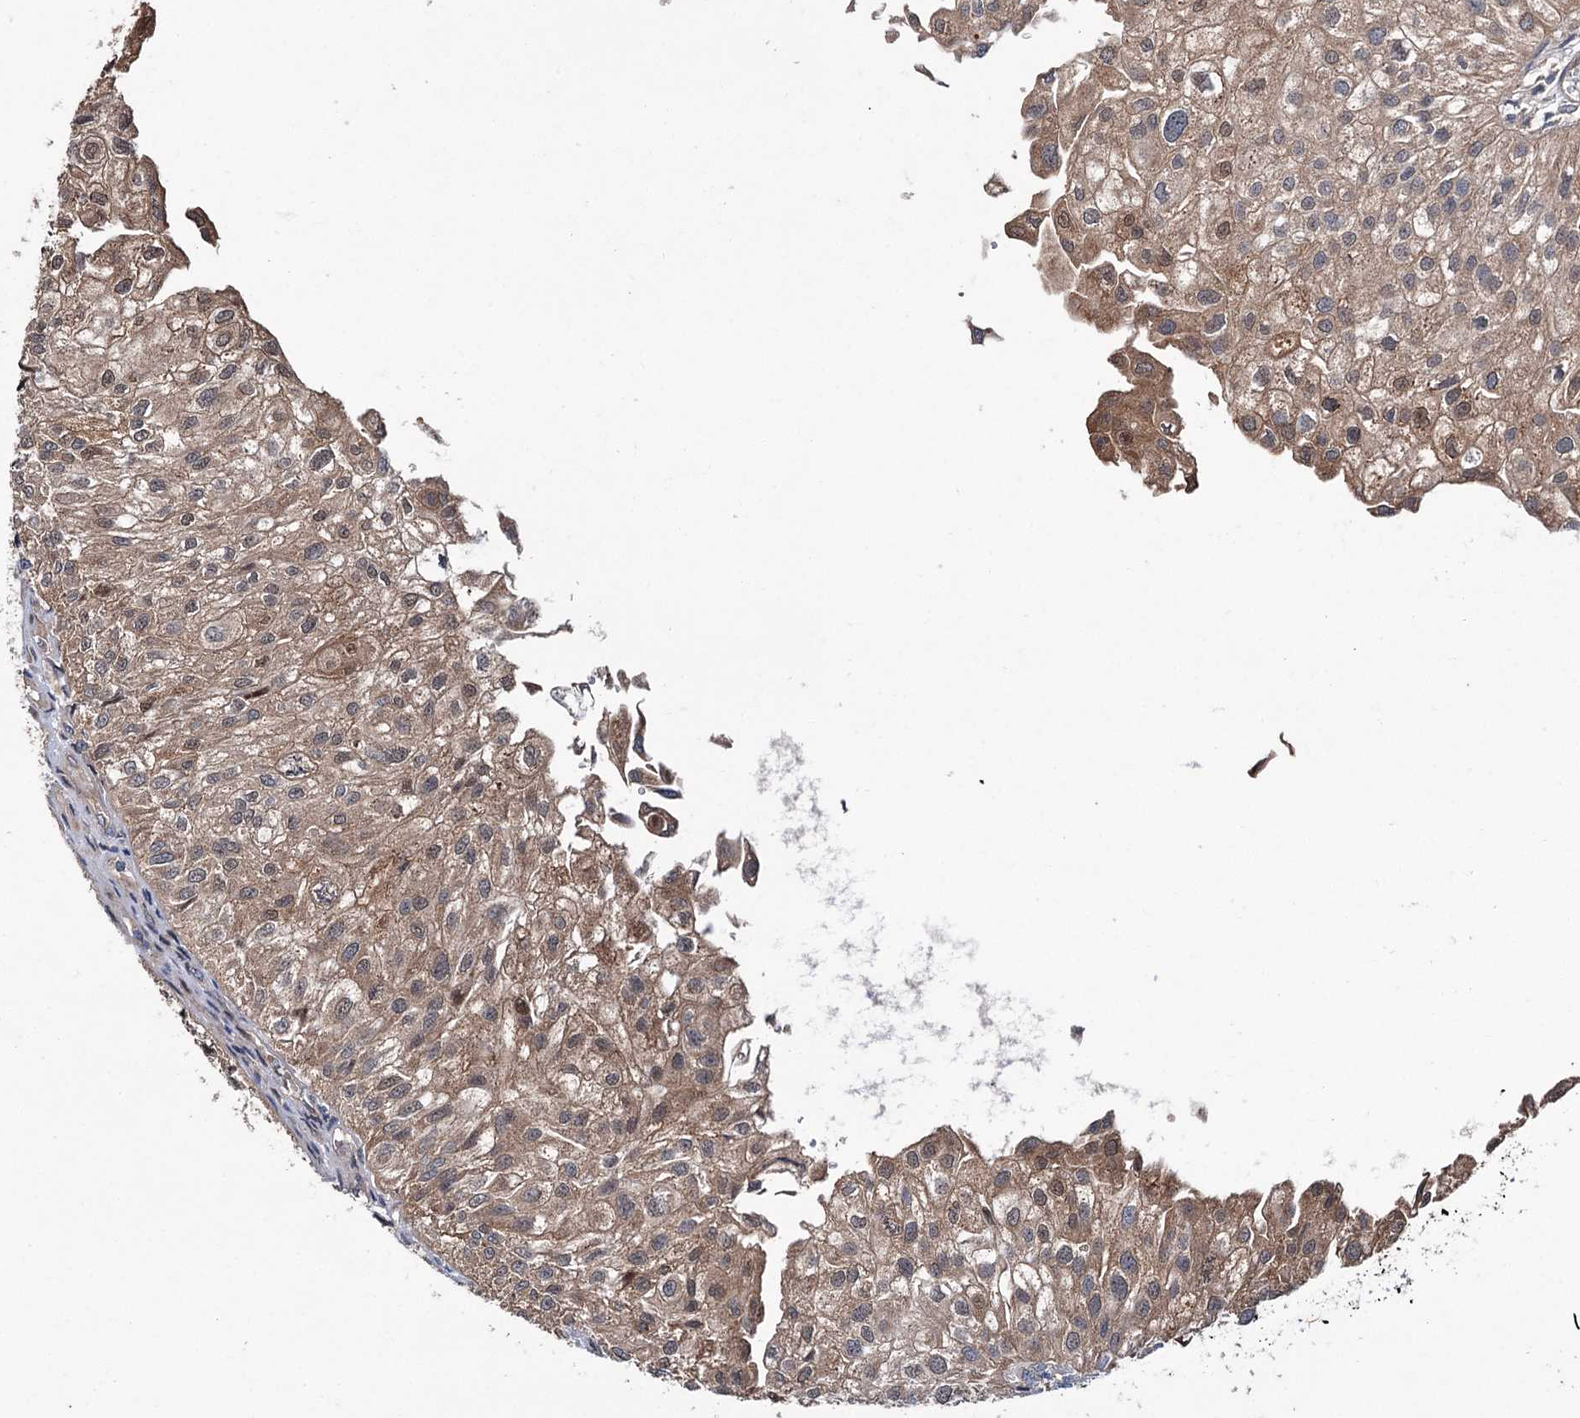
{"staining": {"intensity": "moderate", "quantity": ">75%", "location": "cytoplasmic/membranous"}, "tissue": "urothelial cancer", "cell_type": "Tumor cells", "image_type": "cancer", "snomed": [{"axis": "morphology", "description": "Urothelial carcinoma, Low grade"}, {"axis": "topography", "description": "Urinary bladder"}], "caption": "The image shows staining of urothelial cancer, revealing moderate cytoplasmic/membranous protein staining (brown color) within tumor cells.", "gene": "PTPN3", "patient": {"sex": "female", "age": 89}}